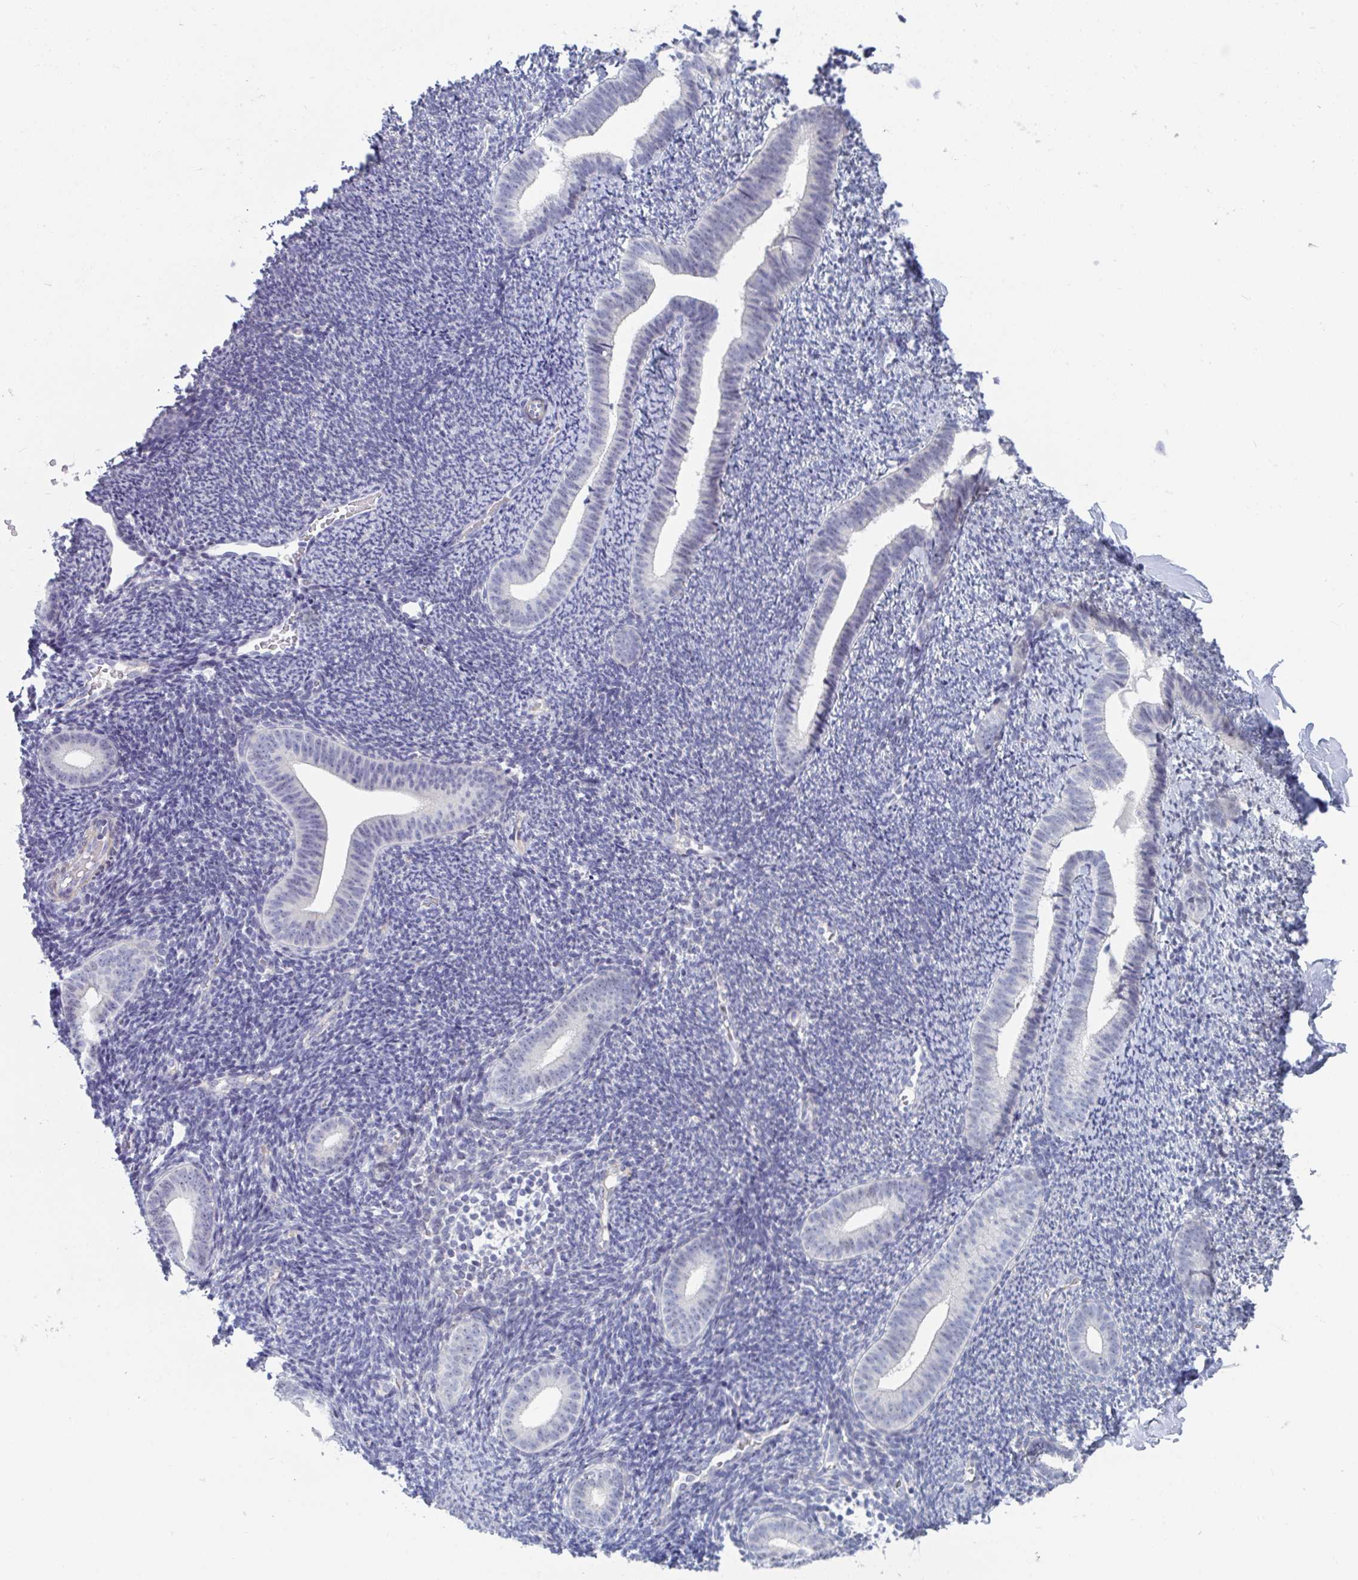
{"staining": {"intensity": "negative", "quantity": "none", "location": "none"}, "tissue": "endometrium", "cell_type": "Cells in endometrial stroma", "image_type": "normal", "snomed": [{"axis": "morphology", "description": "Normal tissue, NOS"}, {"axis": "topography", "description": "Endometrium"}], "caption": "This is an immunohistochemistry (IHC) micrograph of normal human endometrium. There is no positivity in cells in endometrial stroma.", "gene": "CENPT", "patient": {"sex": "female", "age": 39}}